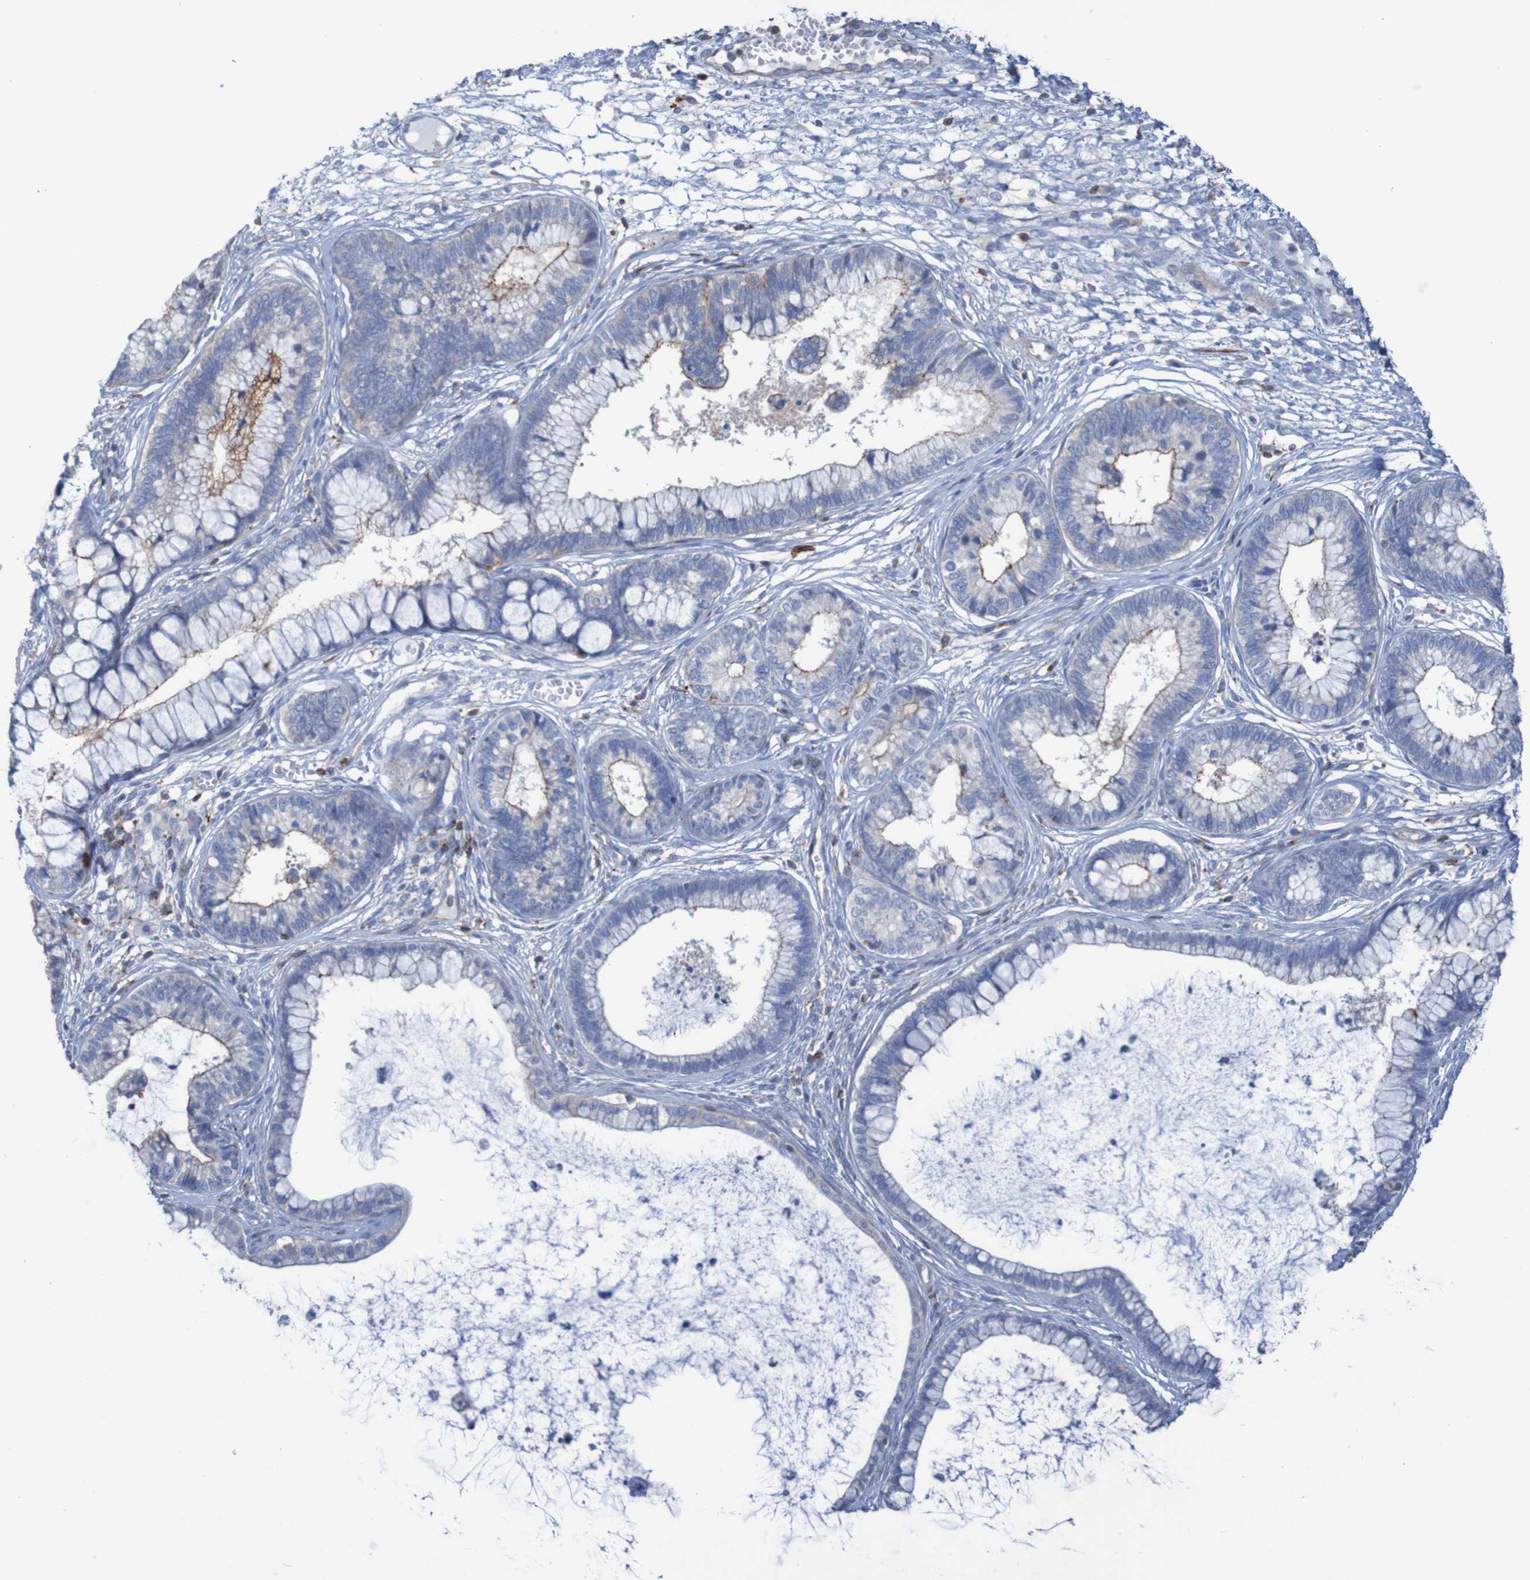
{"staining": {"intensity": "moderate", "quantity": "<25%", "location": "cytoplasmic/membranous"}, "tissue": "cervical cancer", "cell_type": "Tumor cells", "image_type": "cancer", "snomed": [{"axis": "morphology", "description": "Adenocarcinoma, NOS"}, {"axis": "topography", "description": "Cervix"}], "caption": "Adenocarcinoma (cervical) stained with a brown dye reveals moderate cytoplasmic/membranous positive expression in about <25% of tumor cells.", "gene": "RNF182", "patient": {"sex": "female", "age": 44}}